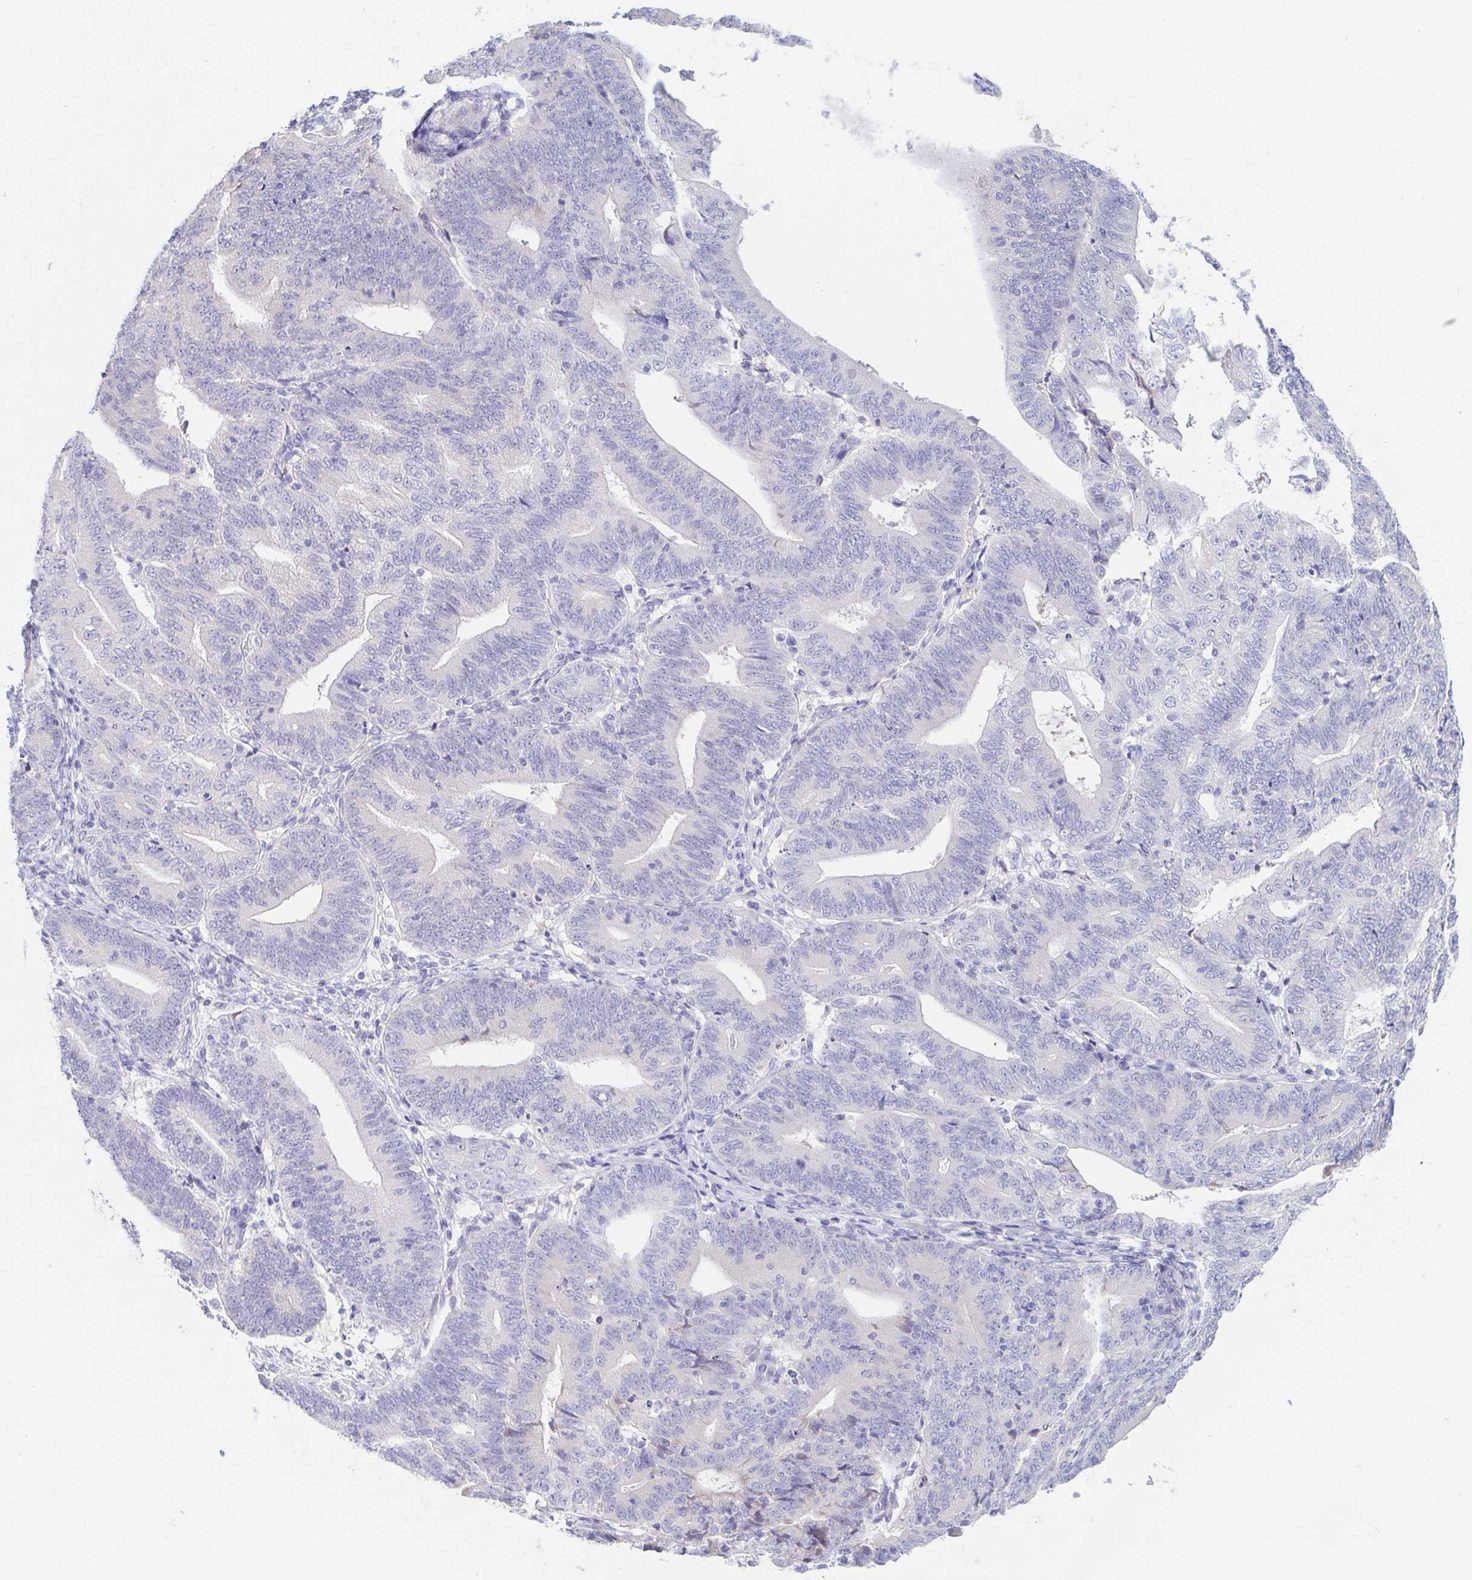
{"staining": {"intensity": "negative", "quantity": "none", "location": "none"}, "tissue": "endometrial cancer", "cell_type": "Tumor cells", "image_type": "cancer", "snomed": [{"axis": "morphology", "description": "Adenocarcinoma, NOS"}, {"axis": "topography", "description": "Endometrium"}], "caption": "Tumor cells show no significant protein expression in adenocarcinoma (endometrial). Nuclei are stained in blue.", "gene": "A1BG", "patient": {"sex": "female", "age": 70}}